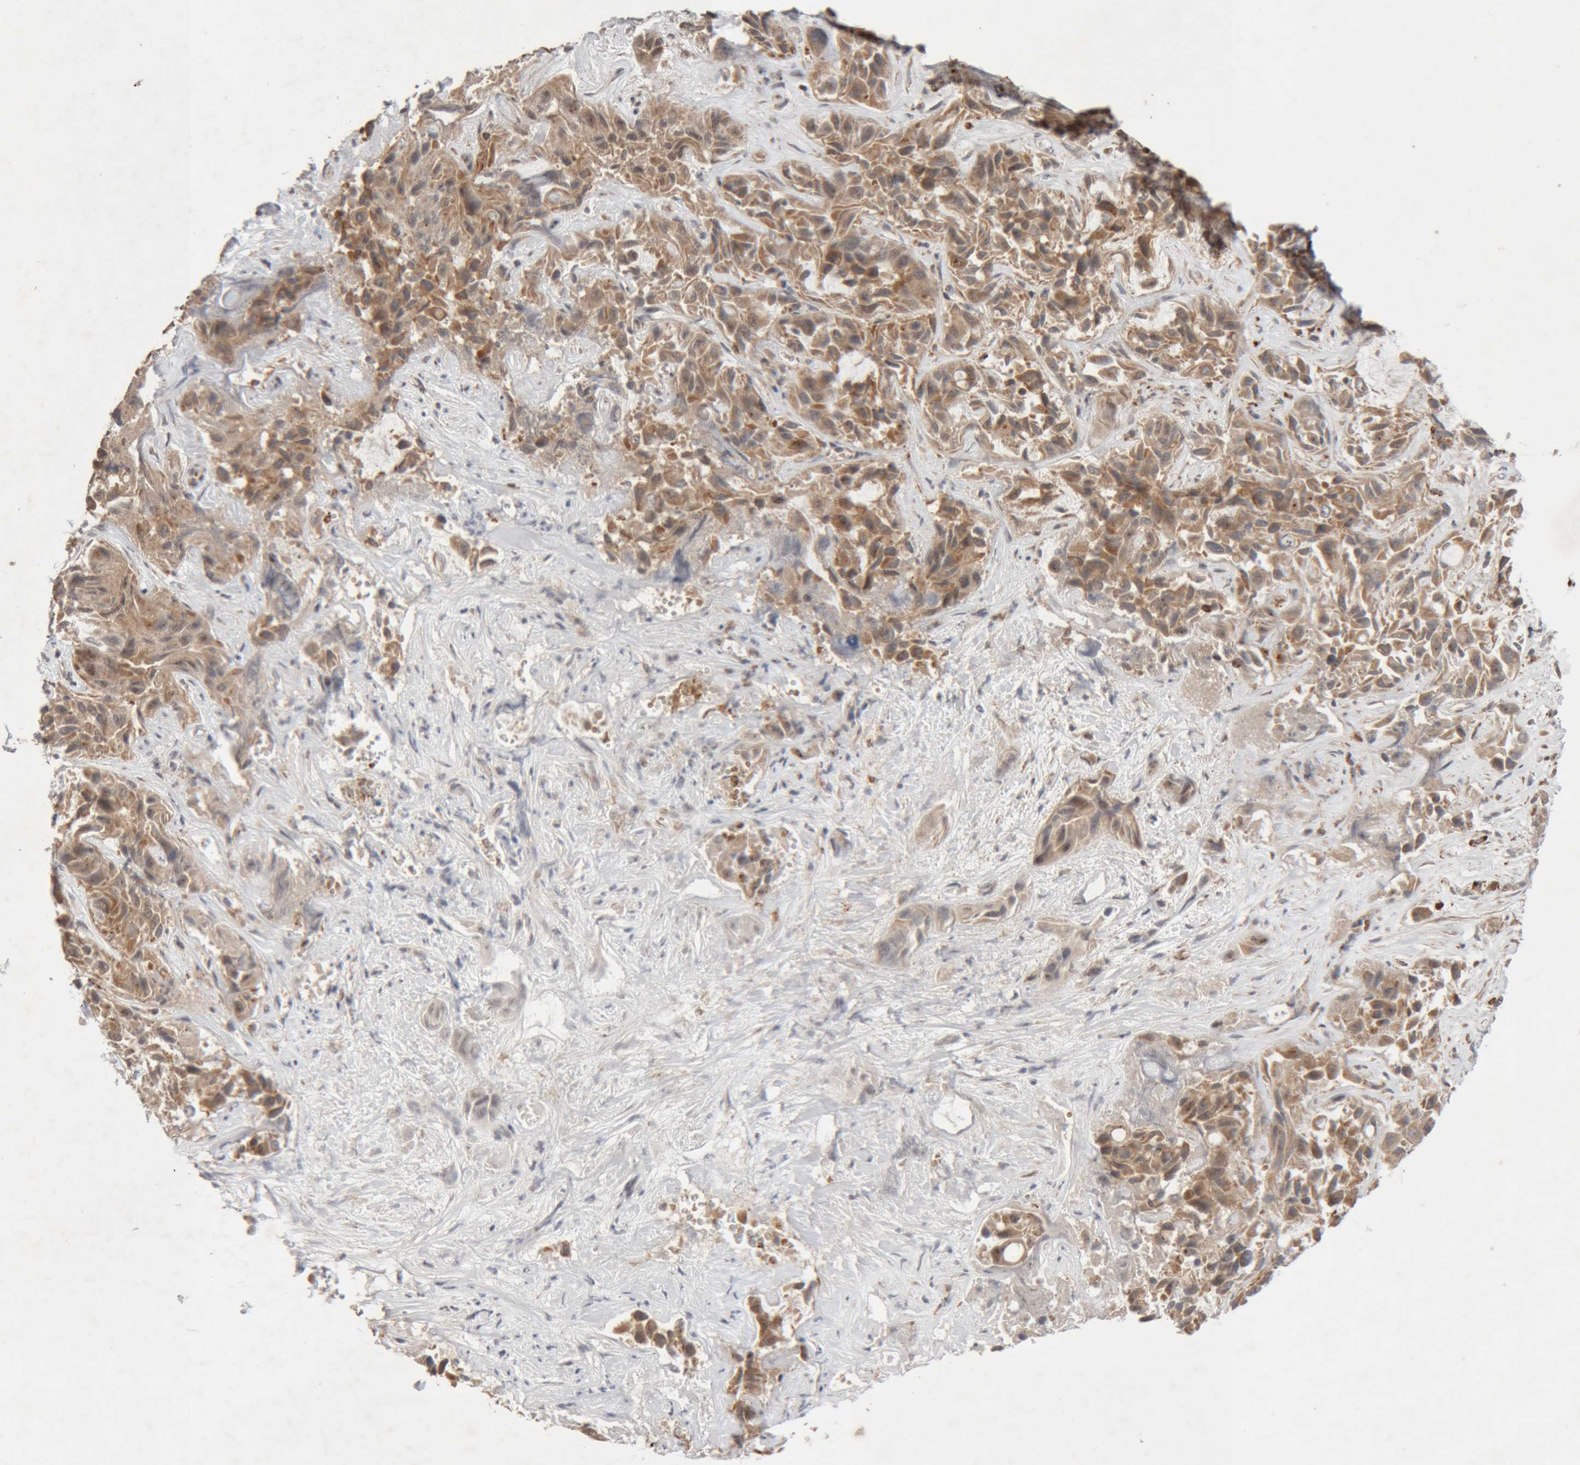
{"staining": {"intensity": "moderate", "quantity": ">75%", "location": "cytoplasmic/membranous"}, "tissue": "liver cancer", "cell_type": "Tumor cells", "image_type": "cancer", "snomed": [{"axis": "morphology", "description": "Cholangiocarcinoma"}, {"axis": "topography", "description": "Liver"}], "caption": "Immunohistochemical staining of human liver cancer (cholangiocarcinoma) shows medium levels of moderate cytoplasmic/membranous staining in about >75% of tumor cells.", "gene": "KIF21B", "patient": {"sex": "female", "age": 52}}